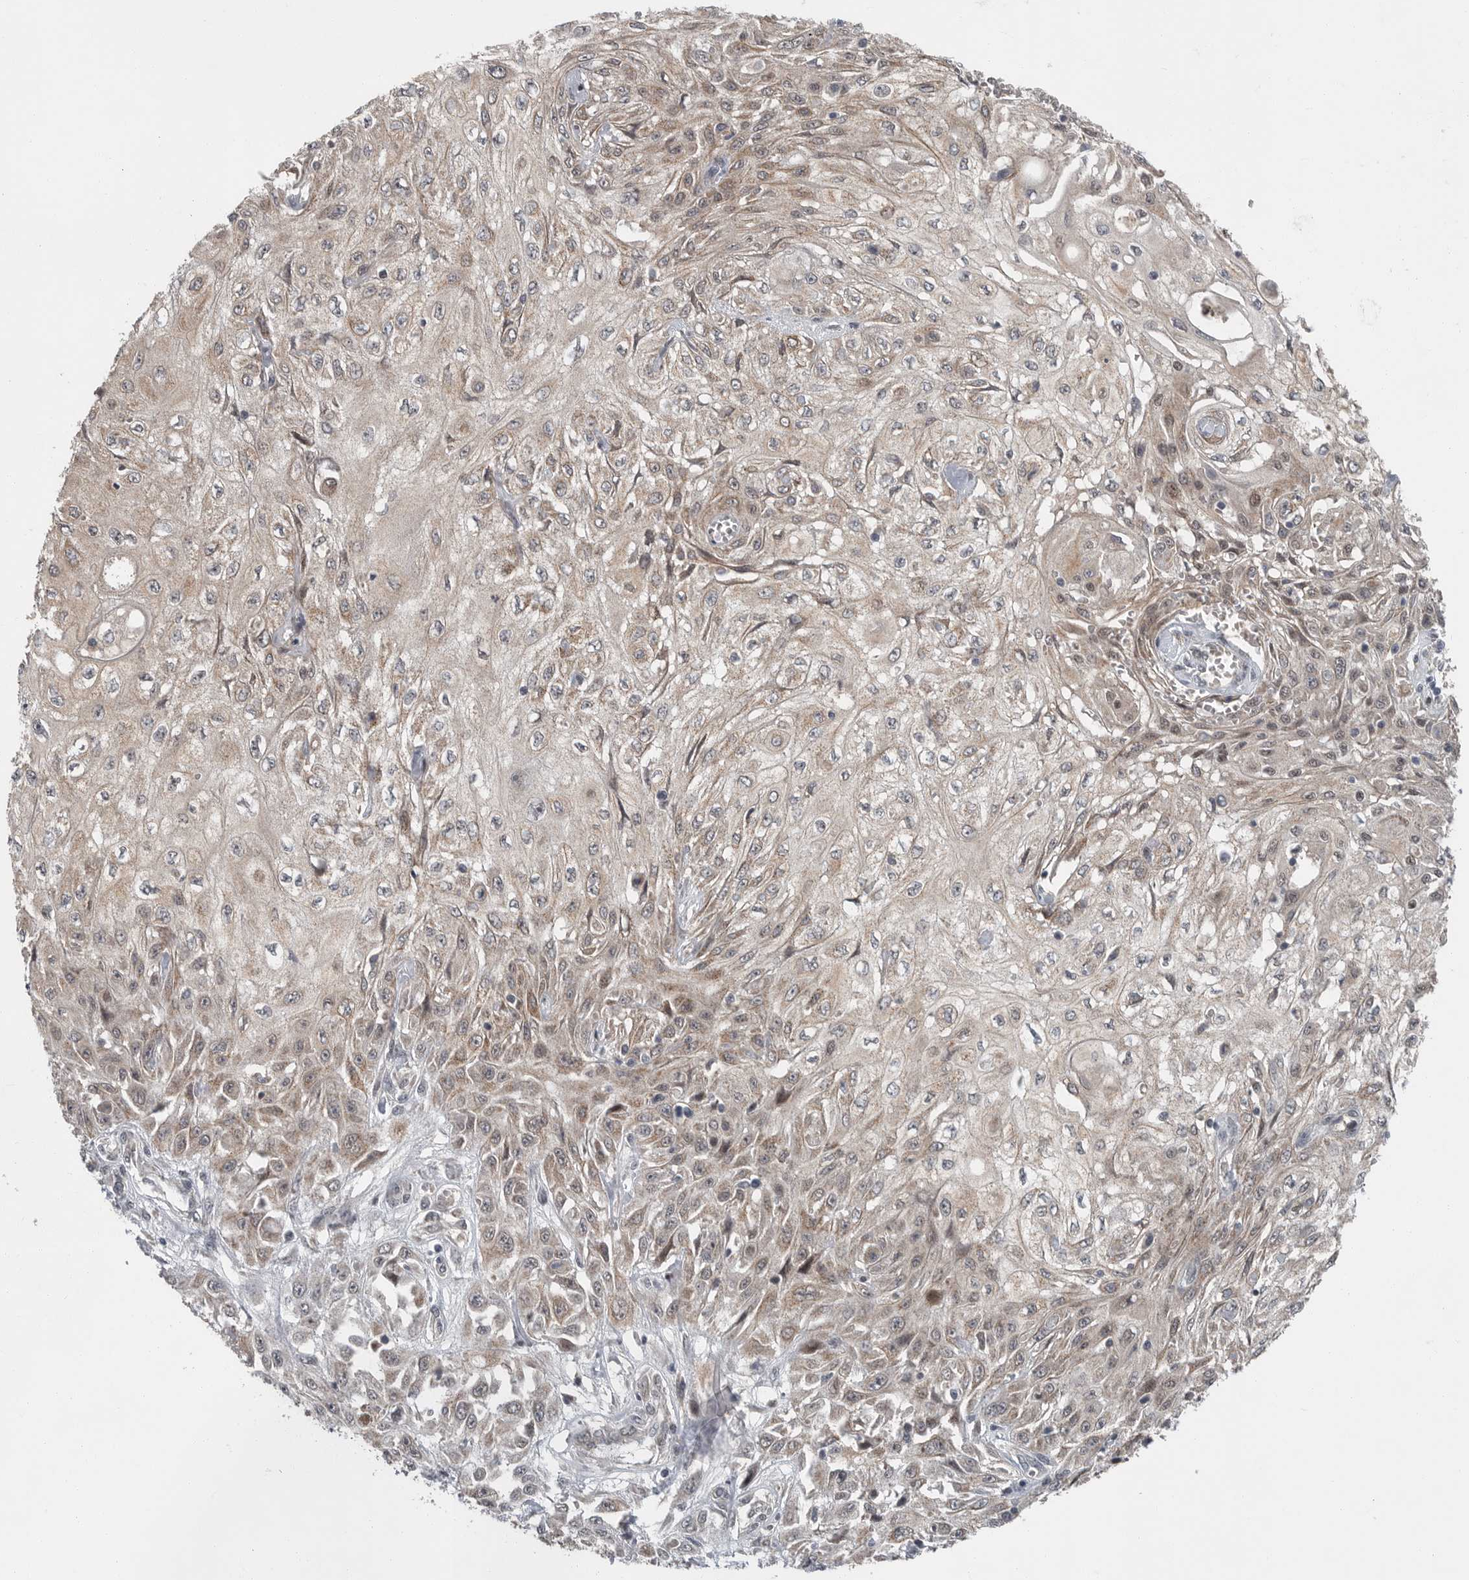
{"staining": {"intensity": "weak", "quantity": "<25%", "location": "cytoplasmic/membranous"}, "tissue": "skin cancer", "cell_type": "Tumor cells", "image_type": "cancer", "snomed": [{"axis": "morphology", "description": "Squamous cell carcinoma, NOS"}, {"axis": "morphology", "description": "Squamous cell carcinoma, metastatic, NOS"}, {"axis": "topography", "description": "Skin"}, {"axis": "topography", "description": "Lymph node"}], "caption": "Immunohistochemistry (IHC) photomicrograph of skin cancer stained for a protein (brown), which shows no positivity in tumor cells.", "gene": "SCP2", "patient": {"sex": "male", "age": 75}}